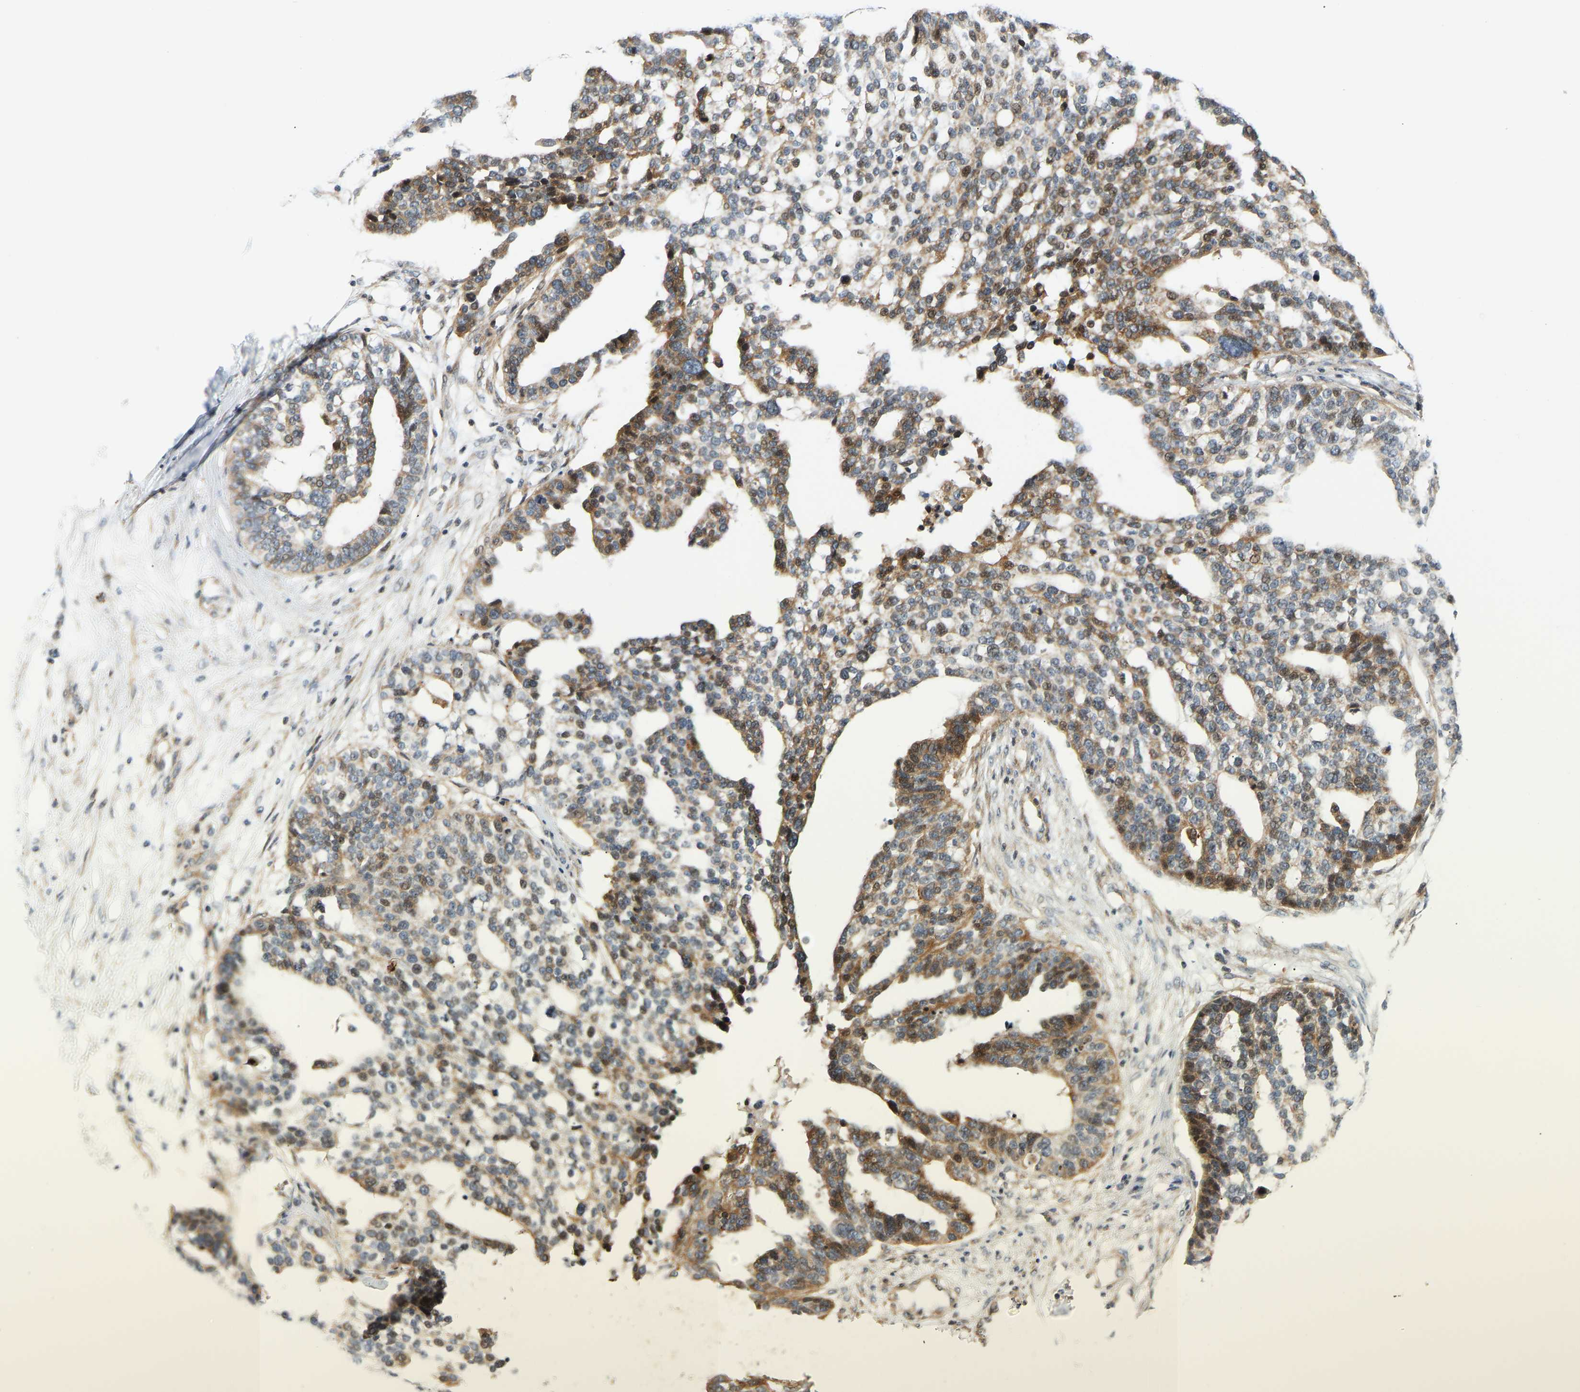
{"staining": {"intensity": "moderate", "quantity": ">75%", "location": "cytoplasmic/membranous,nuclear"}, "tissue": "ovarian cancer", "cell_type": "Tumor cells", "image_type": "cancer", "snomed": [{"axis": "morphology", "description": "Cystadenocarcinoma, serous, NOS"}, {"axis": "topography", "description": "Ovary"}], "caption": "The histopathology image shows immunohistochemical staining of serous cystadenocarcinoma (ovarian). There is moderate cytoplasmic/membranous and nuclear positivity is seen in about >75% of tumor cells.", "gene": "POGLUT2", "patient": {"sex": "female", "age": 59}}